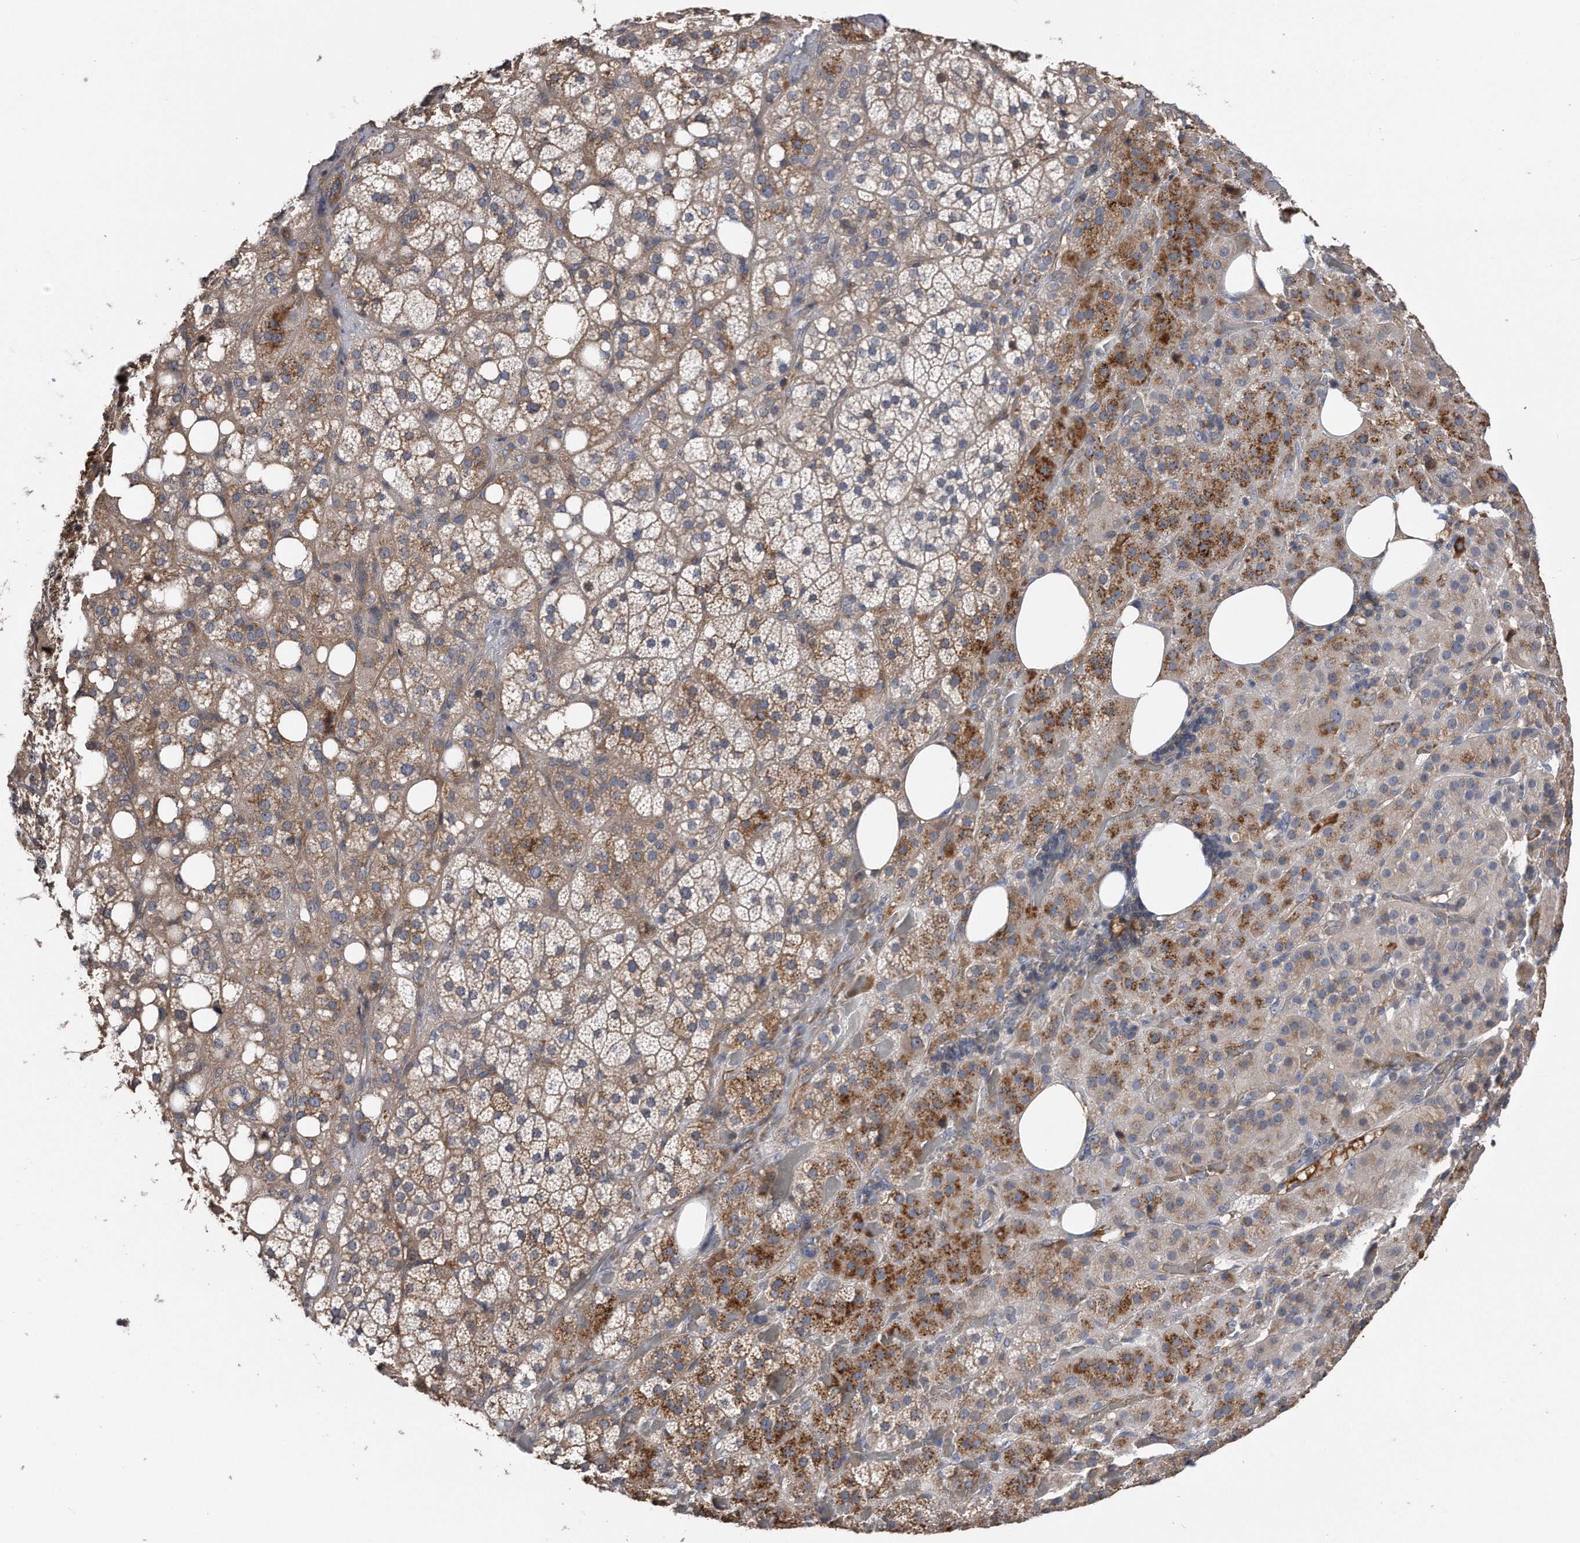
{"staining": {"intensity": "moderate", "quantity": ">75%", "location": "cytoplasmic/membranous"}, "tissue": "adrenal gland", "cell_type": "Glandular cells", "image_type": "normal", "snomed": [{"axis": "morphology", "description": "Normal tissue, NOS"}, {"axis": "topography", "description": "Adrenal gland"}], "caption": "An immunohistochemistry (IHC) image of unremarkable tissue is shown. Protein staining in brown labels moderate cytoplasmic/membranous positivity in adrenal gland within glandular cells.", "gene": "KCND3", "patient": {"sex": "female", "age": 59}}